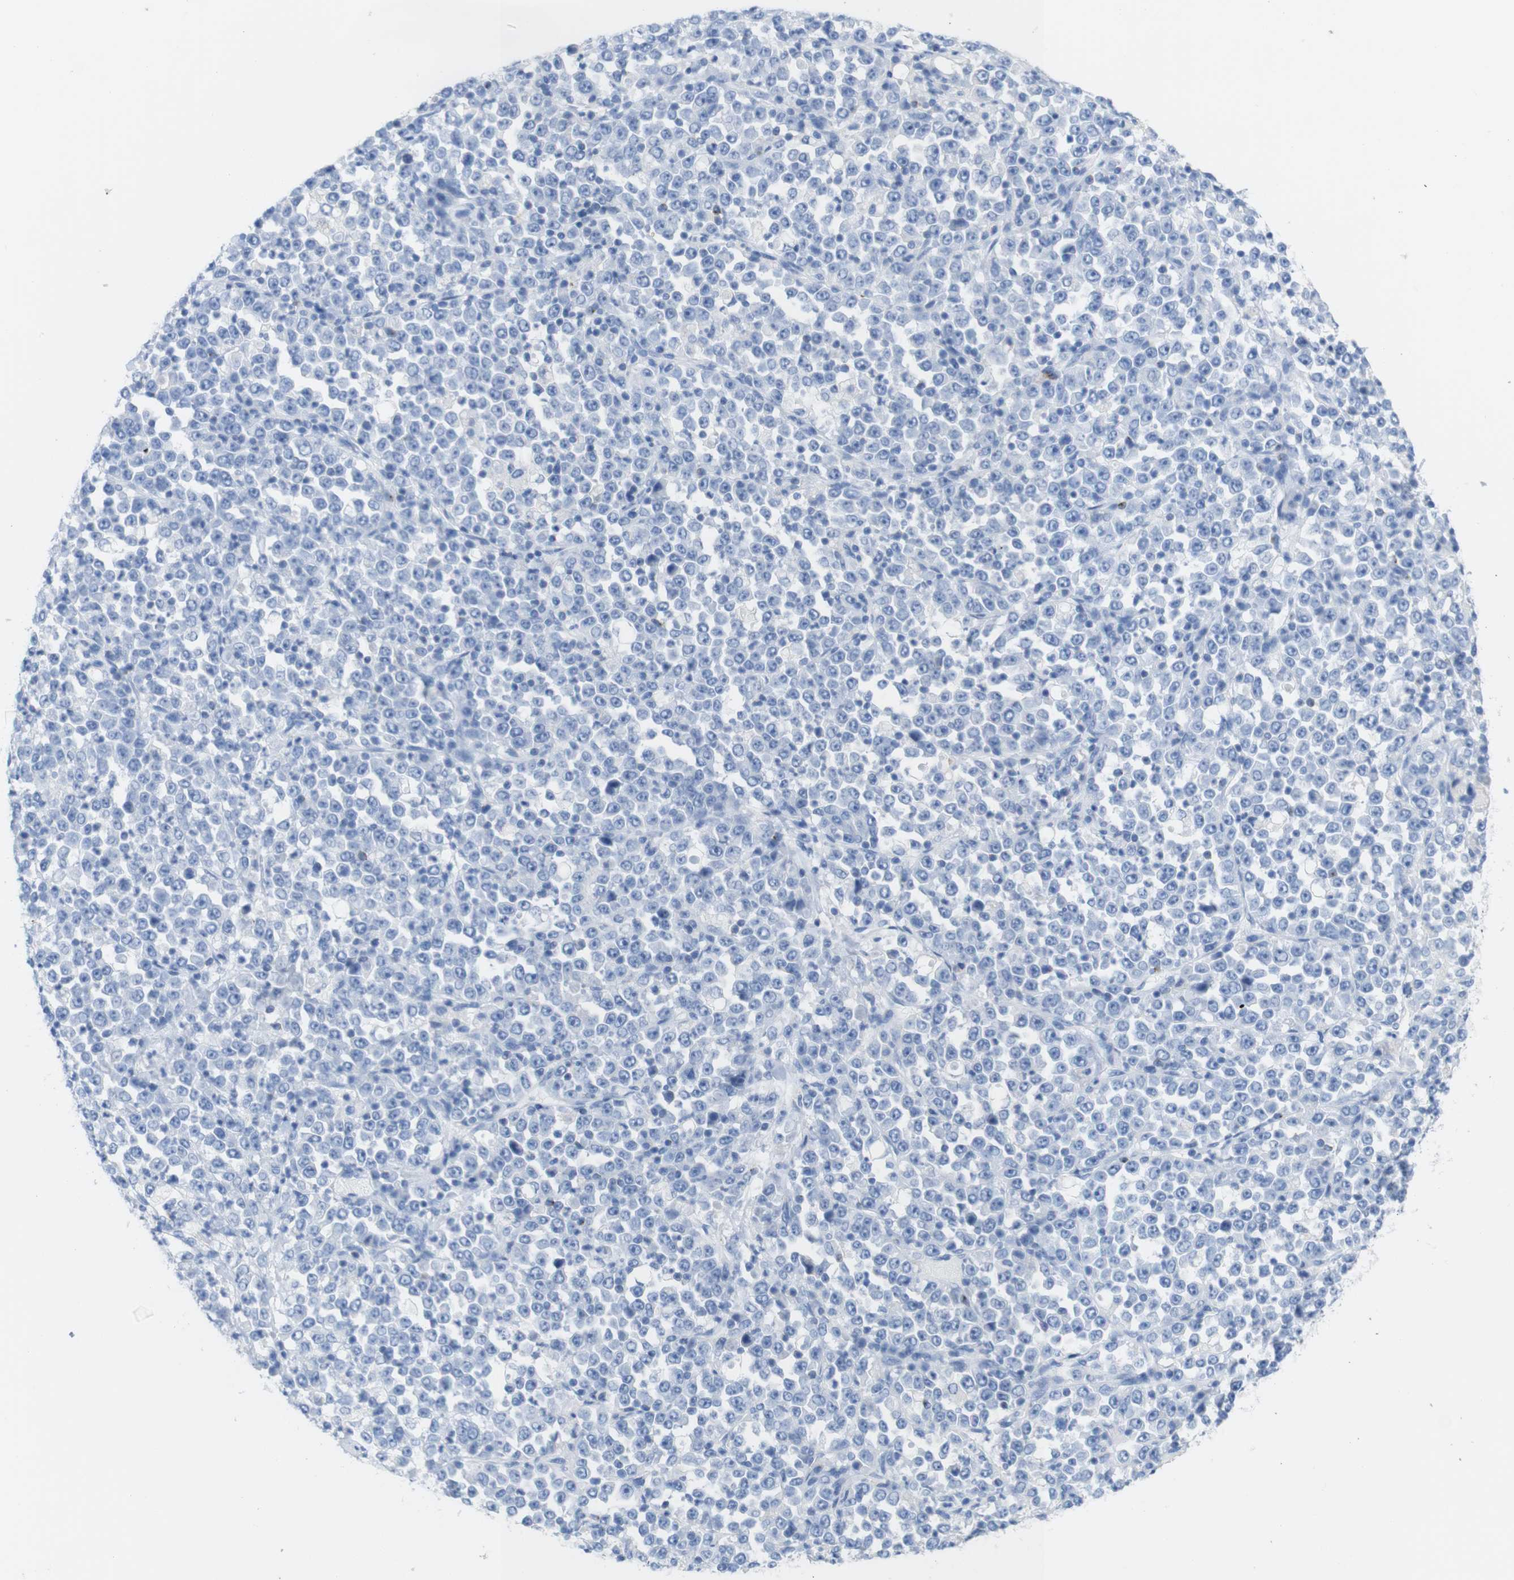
{"staining": {"intensity": "negative", "quantity": "none", "location": "none"}, "tissue": "stomach cancer", "cell_type": "Tumor cells", "image_type": "cancer", "snomed": [{"axis": "morphology", "description": "Normal tissue, NOS"}, {"axis": "morphology", "description": "Adenocarcinoma, NOS"}, {"axis": "topography", "description": "Stomach, upper"}, {"axis": "topography", "description": "Stomach"}], "caption": "The micrograph shows no staining of tumor cells in stomach cancer.", "gene": "LAG3", "patient": {"sex": "male", "age": 59}}